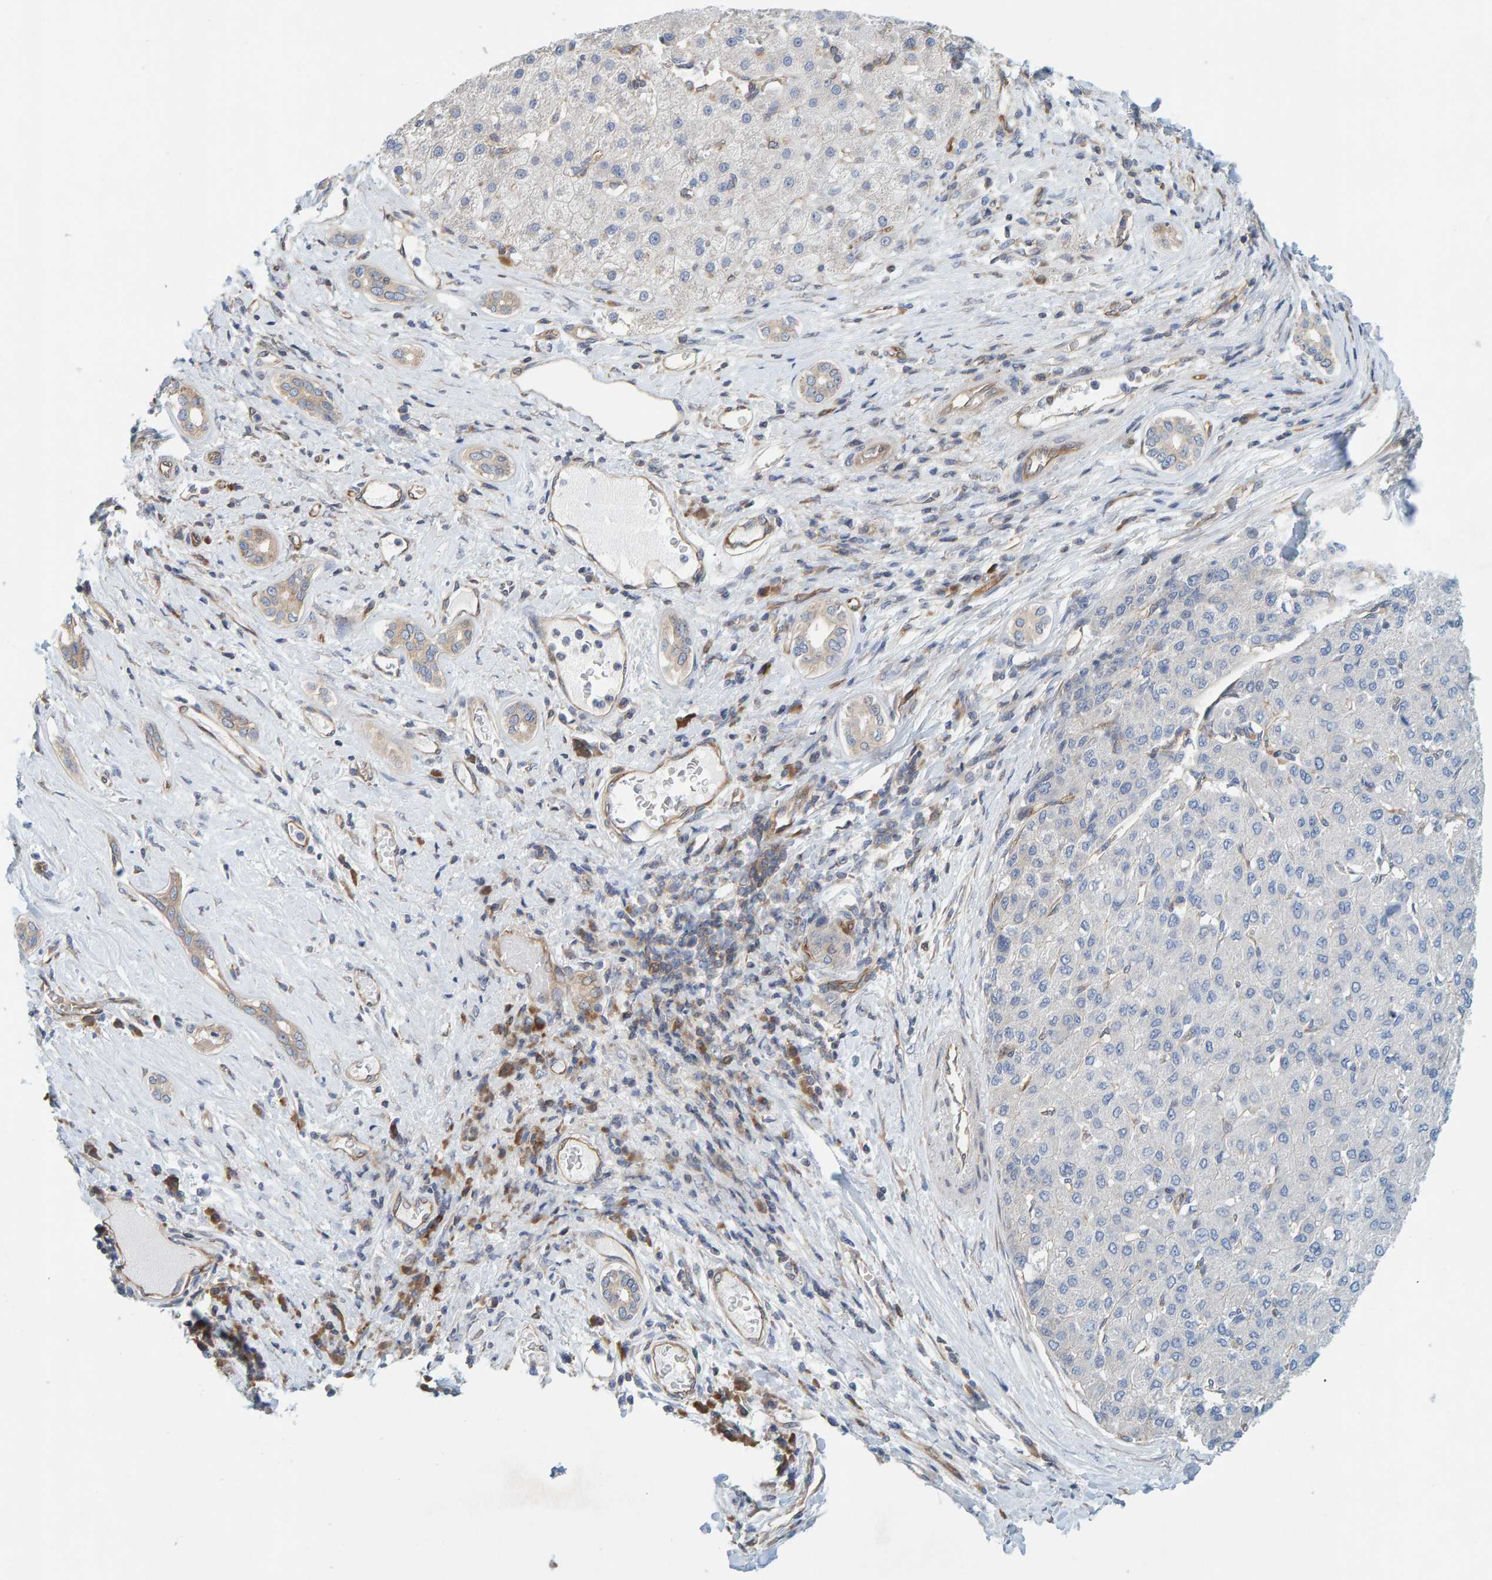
{"staining": {"intensity": "negative", "quantity": "none", "location": "none"}, "tissue": "liver cancer", "cell_type": "Tumor cells", "image_type": "cancer", "snomed": [{"axis": "morphology", "description": "Carcinoma, Hepatocellular, NOS"}, {"axis": "topography", "description": "Liver"}], "caption": "This photomicrograph is of liver cancer stained with immunohistochemistry to label a protein in brown with the nuclei are counter-stained blue. There is no expression in tumor cells.", "gene": "PRKD2", "patient": {"sex": "male", "age": 65}}